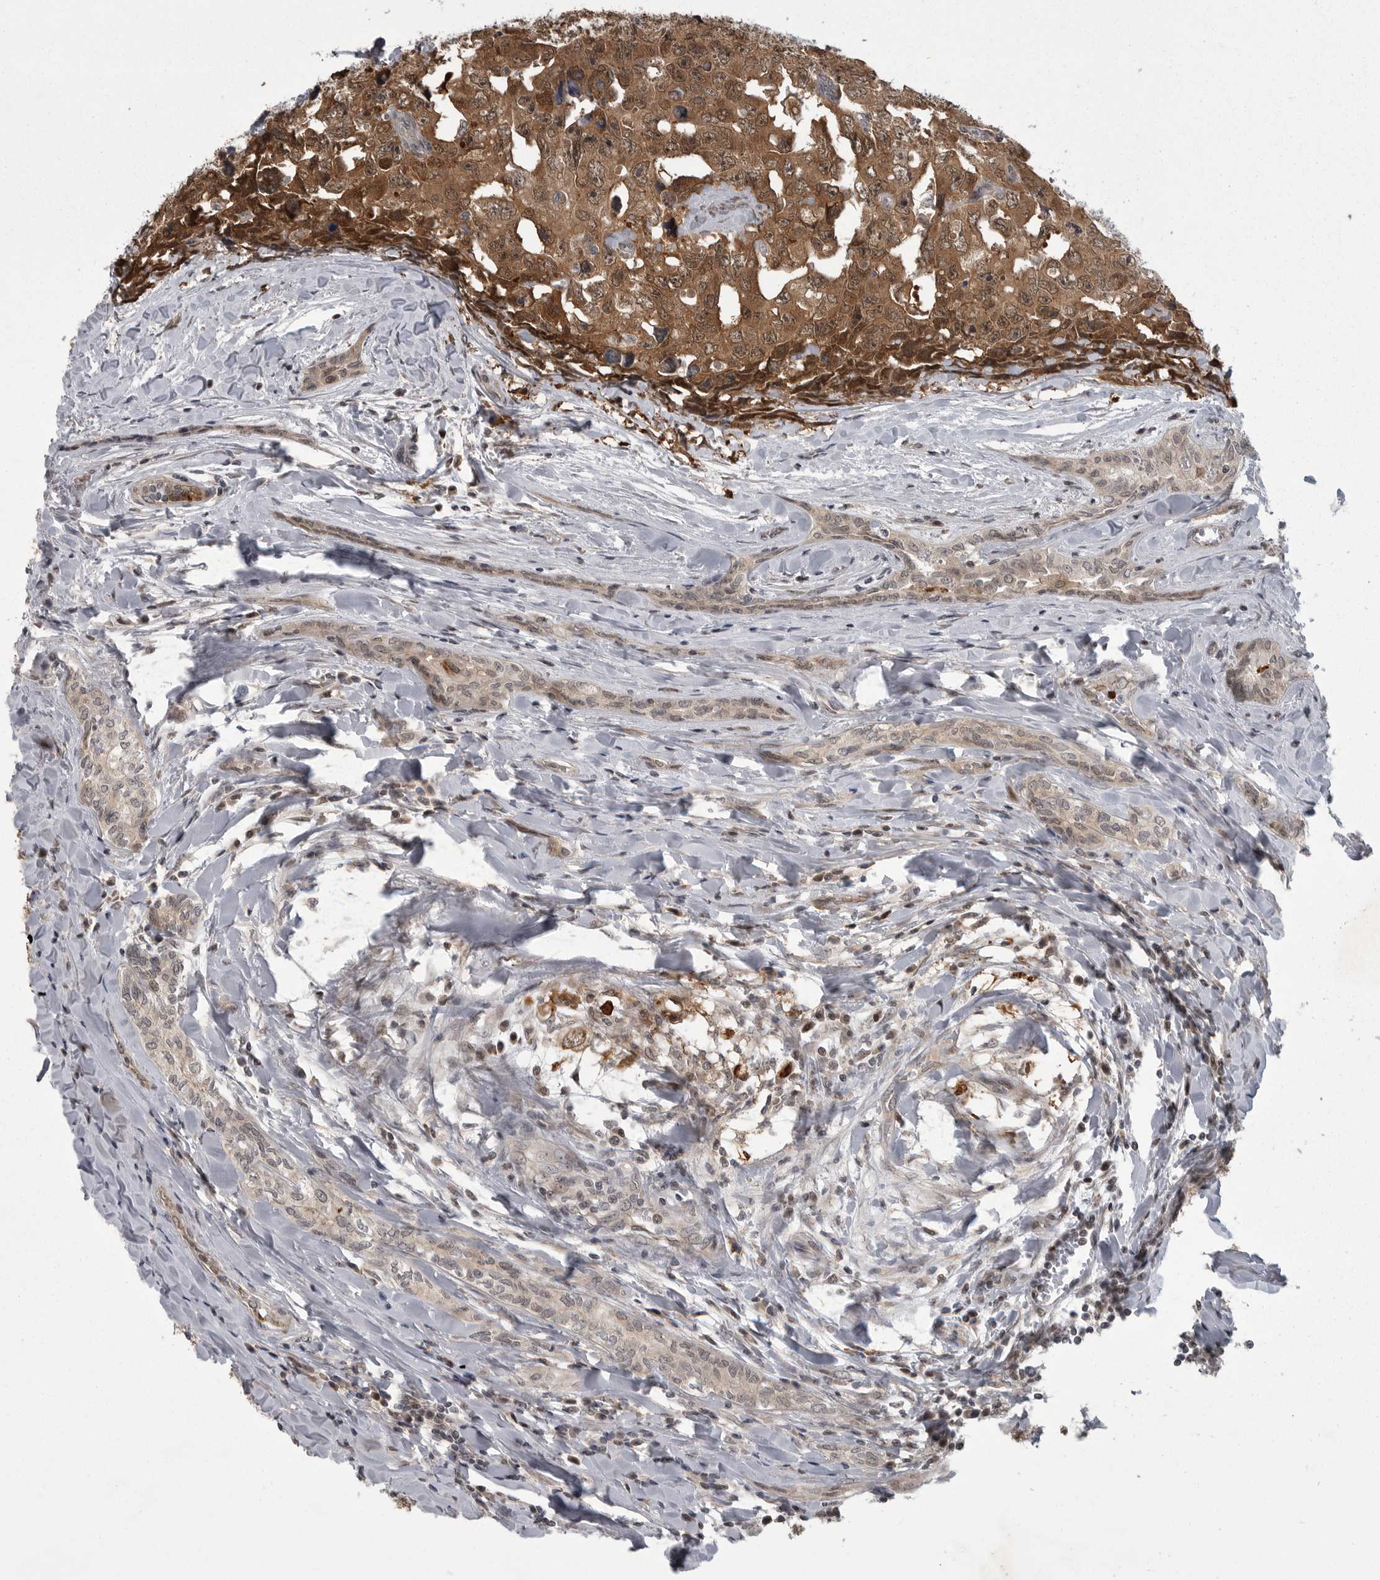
{"staining": {"intensity": "moderate", "quantity": ">75%", "location": "cytoplasmic/membranous,nuclear"}, "tissue": "testis cancer", "cell_type": "Tumor cells", "image_type": "cancer", "snomed": [{"axis": "morphology", "description": "Carcinoma, Embryonal, NOS"}, {"axis": "topography", "description": "Testis"}], "caption": "Immunohistochemistry (IHC) staining of embryonal carcinoma (testis), which displays medium levels of moderate cytoplasmic/membranous and nuclear expression in about >75% of tumor cells indicating moderate cytoplasmic/membranous and nuclear protein positivity. The staining was performed using DAB (3,3'-diaminobenzidine) (brown) for protein detection and nuclei were counterstained in hematoxylin (blue).", "gene": "PPP1R9A", "patient": {"sex": "male", "age": 28}}